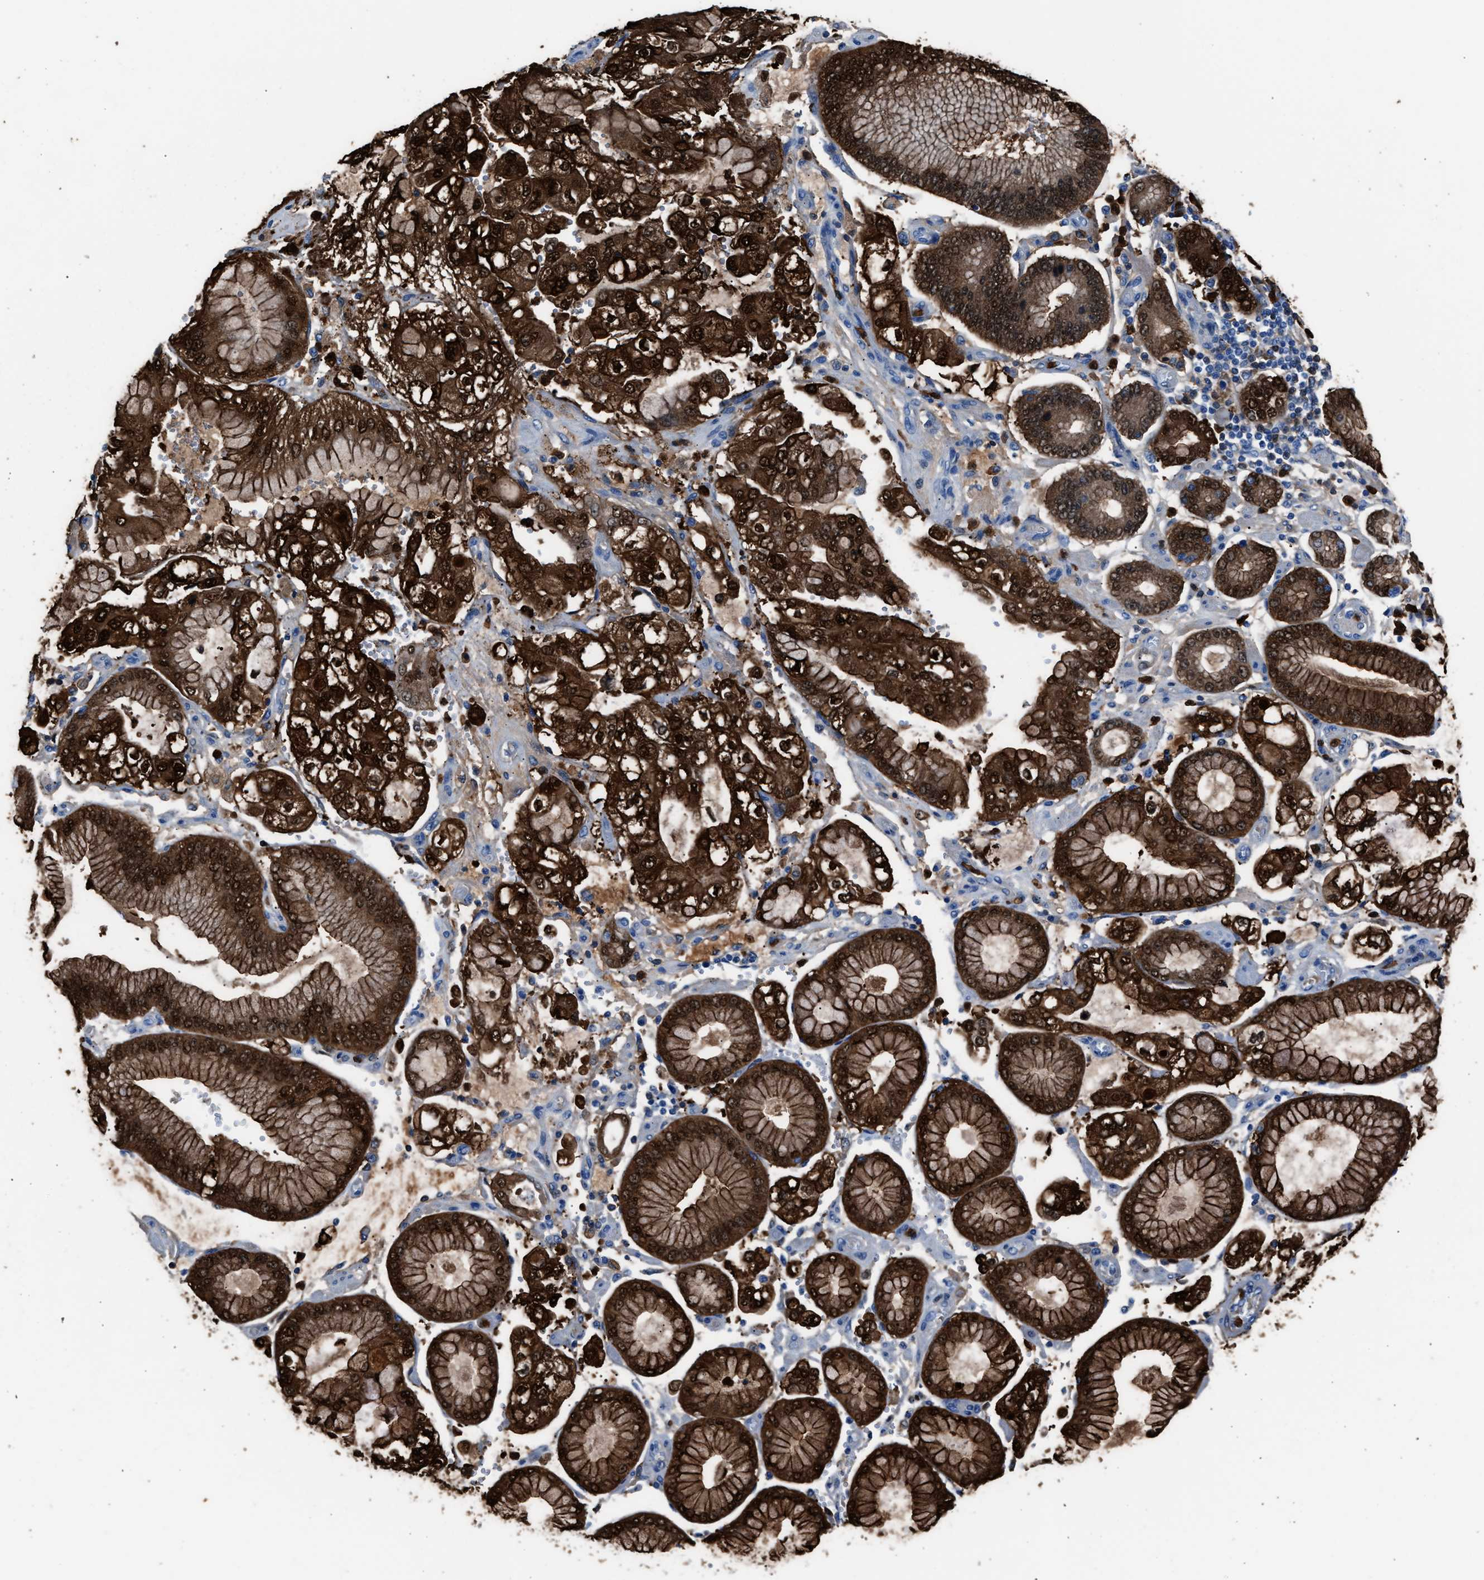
{"staining": {"intensity": "strong", "quantity": ">75%", "location": "cytoplasmic/membranous,nuclear"}, "tissue": "stomach cancer", "cell_type": "Tumor cells", "image_type": "cancer", "snomed": [{"axis": "morphology", "description": "Adenocarcinoma, NOS"}, {"axis": "topography", "description": "Stomach"}], "caption": "Protein expression analysis of human stomach adenocarcinoma reveals strong cytoplasmic/membranous and nuclear staining in about >75% of tumor cells.", "gene": "S100P", "patient": {"sex": "male", "age": 76}}